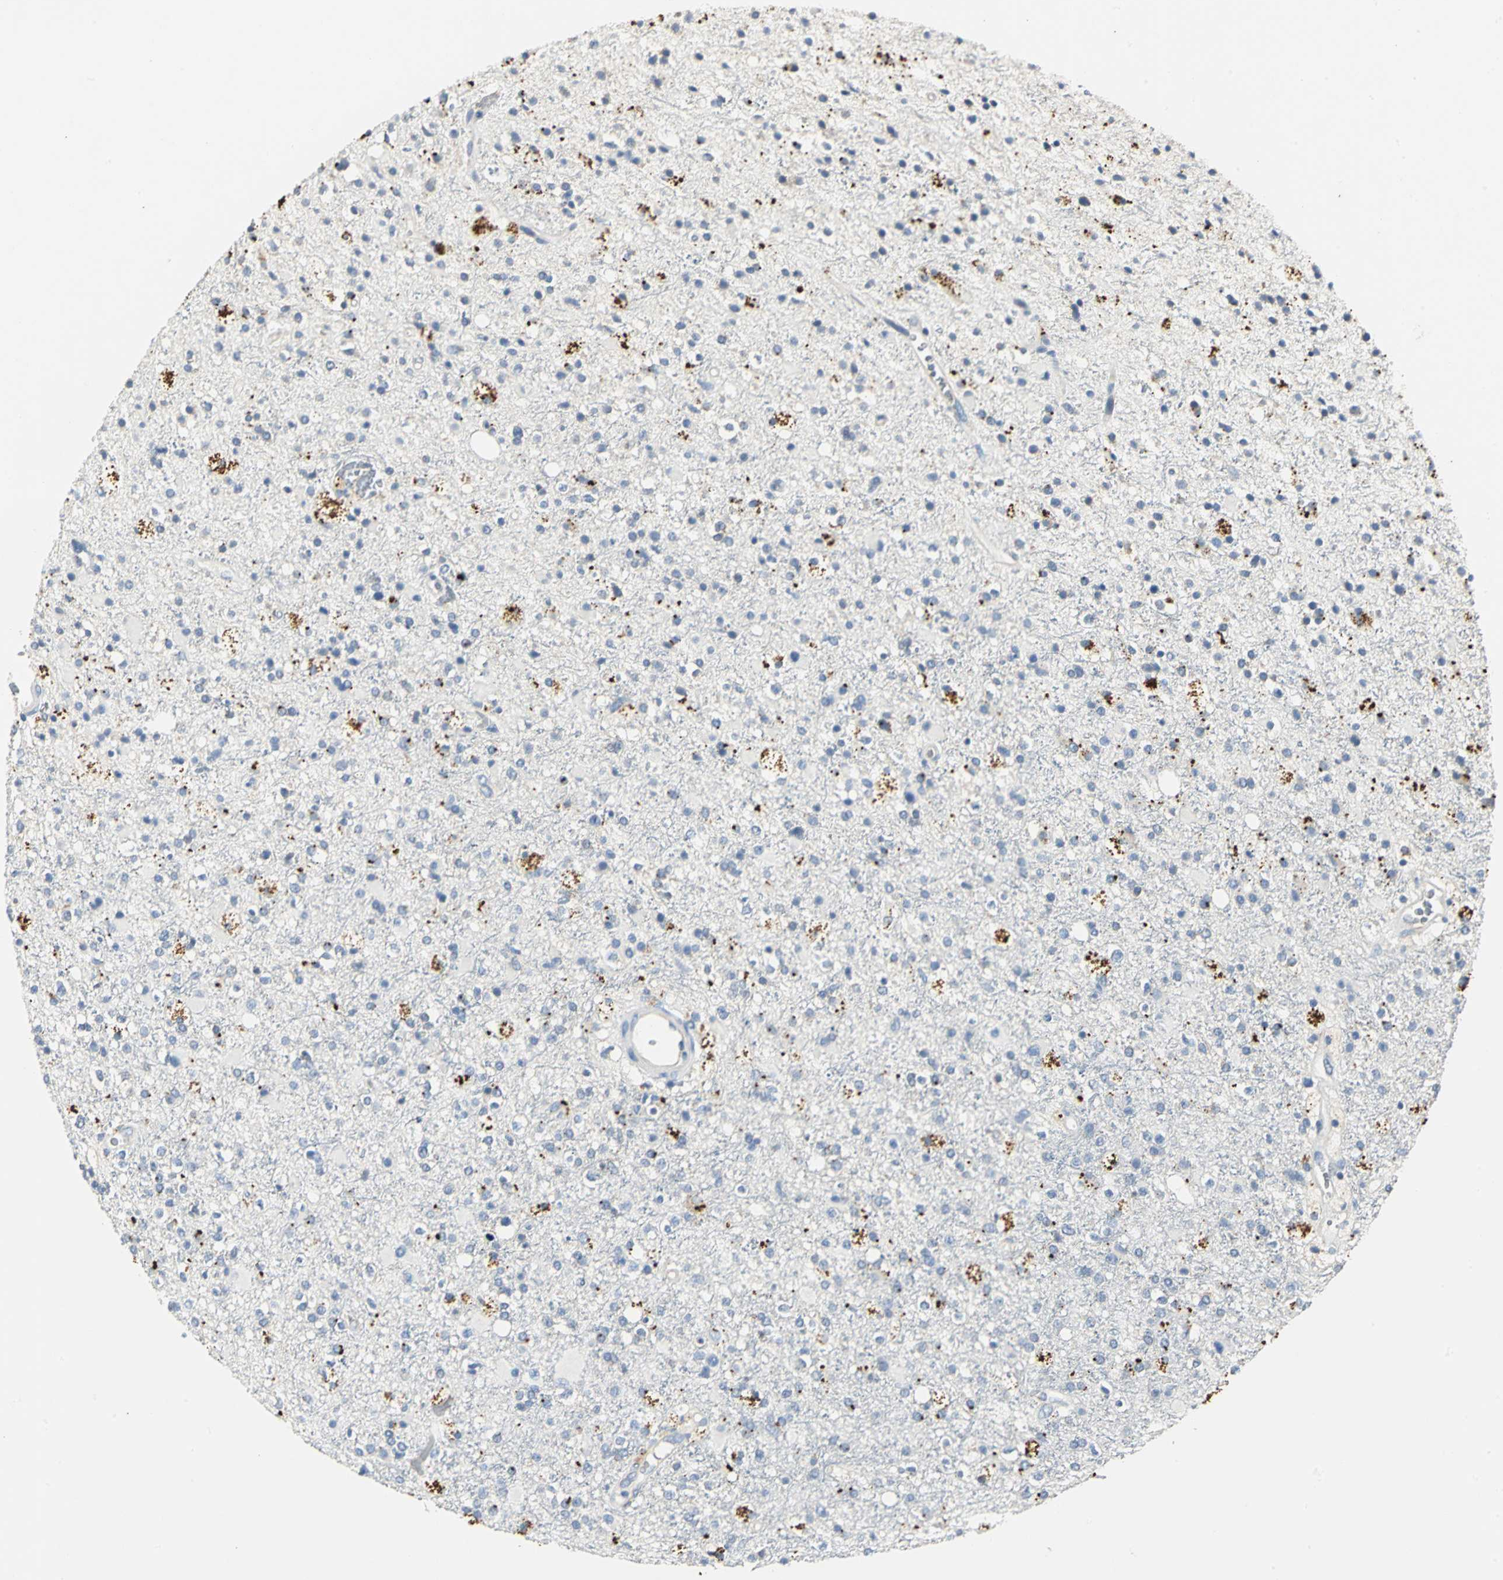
{"staining": {"intensity": "negative", "quantity": "none", "location": "none"}, "tissue": "glioma", "cell_type": "Tumor cells", "image_type": "cancer", "snomed": [{"axis": "morphology", "description": "Glioma, malignant, High grade"}, {"axis": "topography", "description": "Brain"}], "caption": "Tumor cells show no significant staining in high-grade glioma (malignant).", "gene": "RIPOR1", "patient": {"sex": "male", "age": 33}}